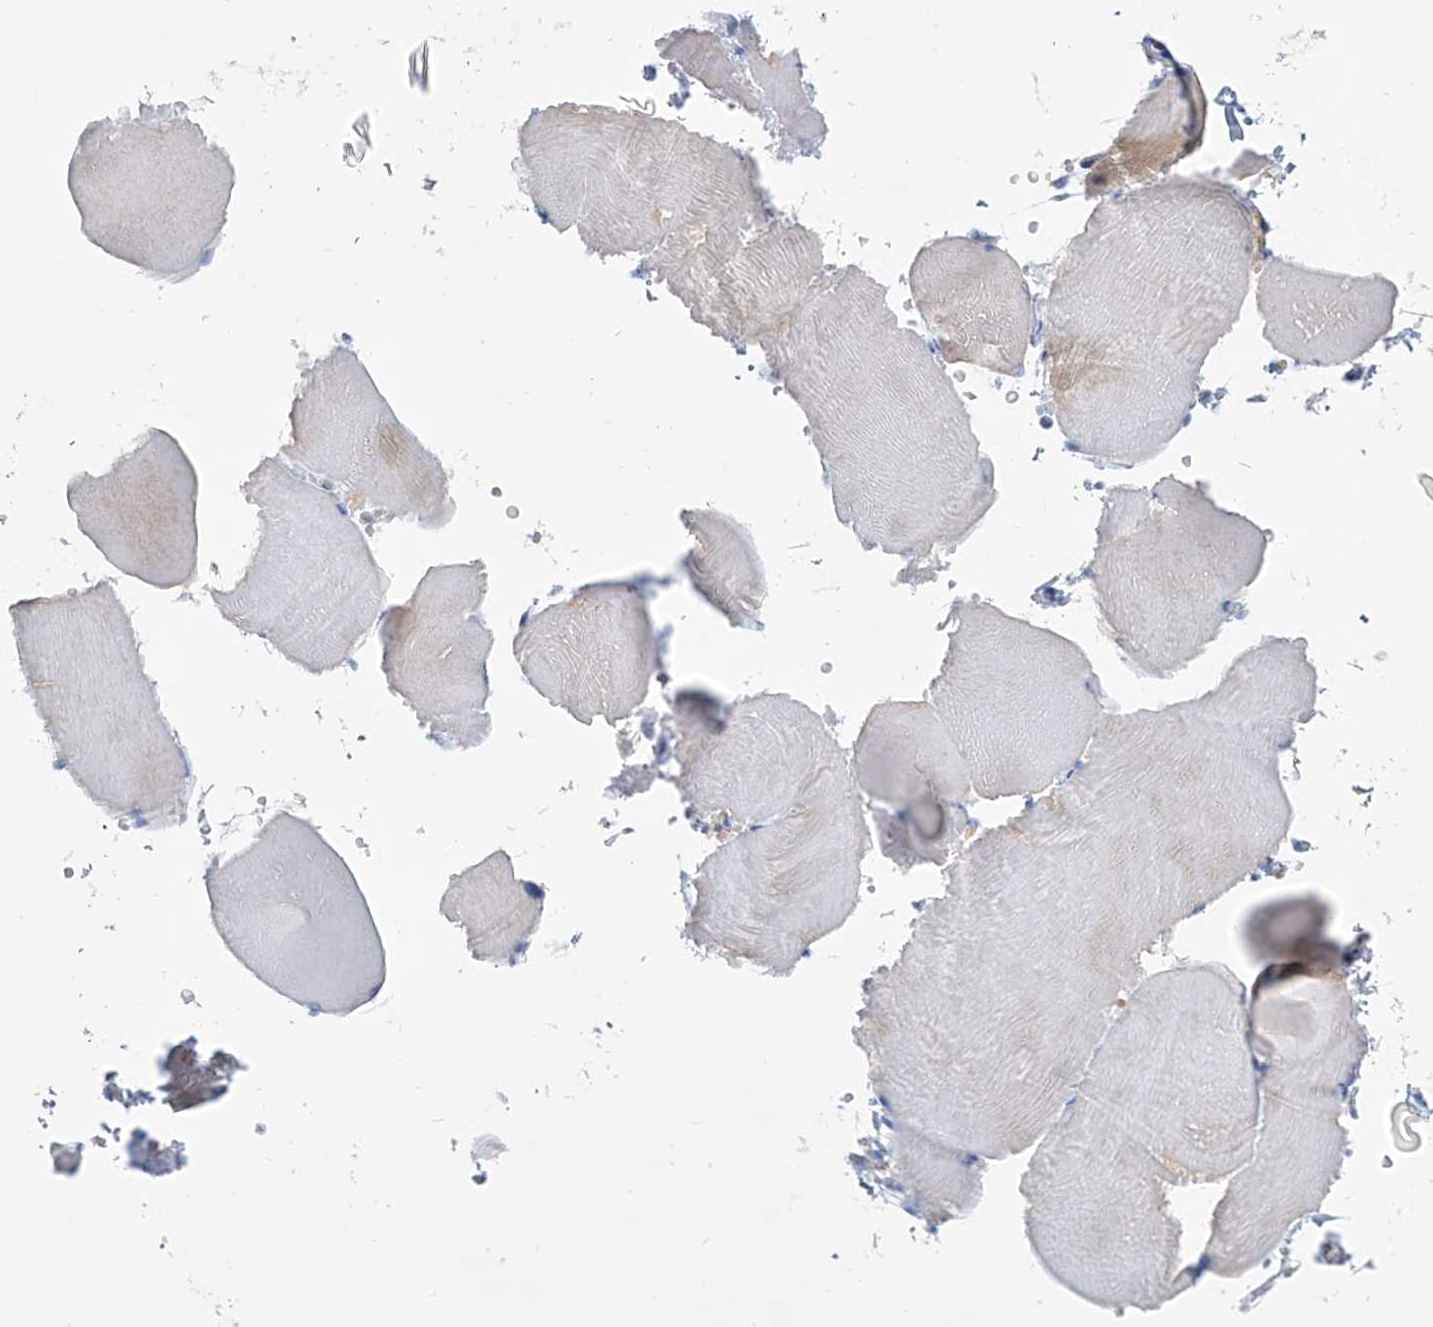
{"staining": {"intensity": "weak", "quantity": "25%-75%", "location": "cytoplasmic/membranous"}, "tissue": "skeletal muscle", "cell_type": "Myocytes", "image_type": "normal", "snomed": [{"axis": "morphology", "description": "Normal tissue, NOS"}, {"axis": "topography", "description": "Skeletal muscle"}, {"axis": "topography", "description": "Parathyroid gland"}], "caption": "Immunohistochemical staining of benign human skeletal muscle displays weak cytoplasmic/membranous protein staining in about 25%-75% of myocytes. The protein of interest is stained brown, and the nuclei are stained in blue (DAB IHC with brightfield microscopy, high magnification).", "gene": "TNN", "patient": {"sex": "female", "age": 37}}